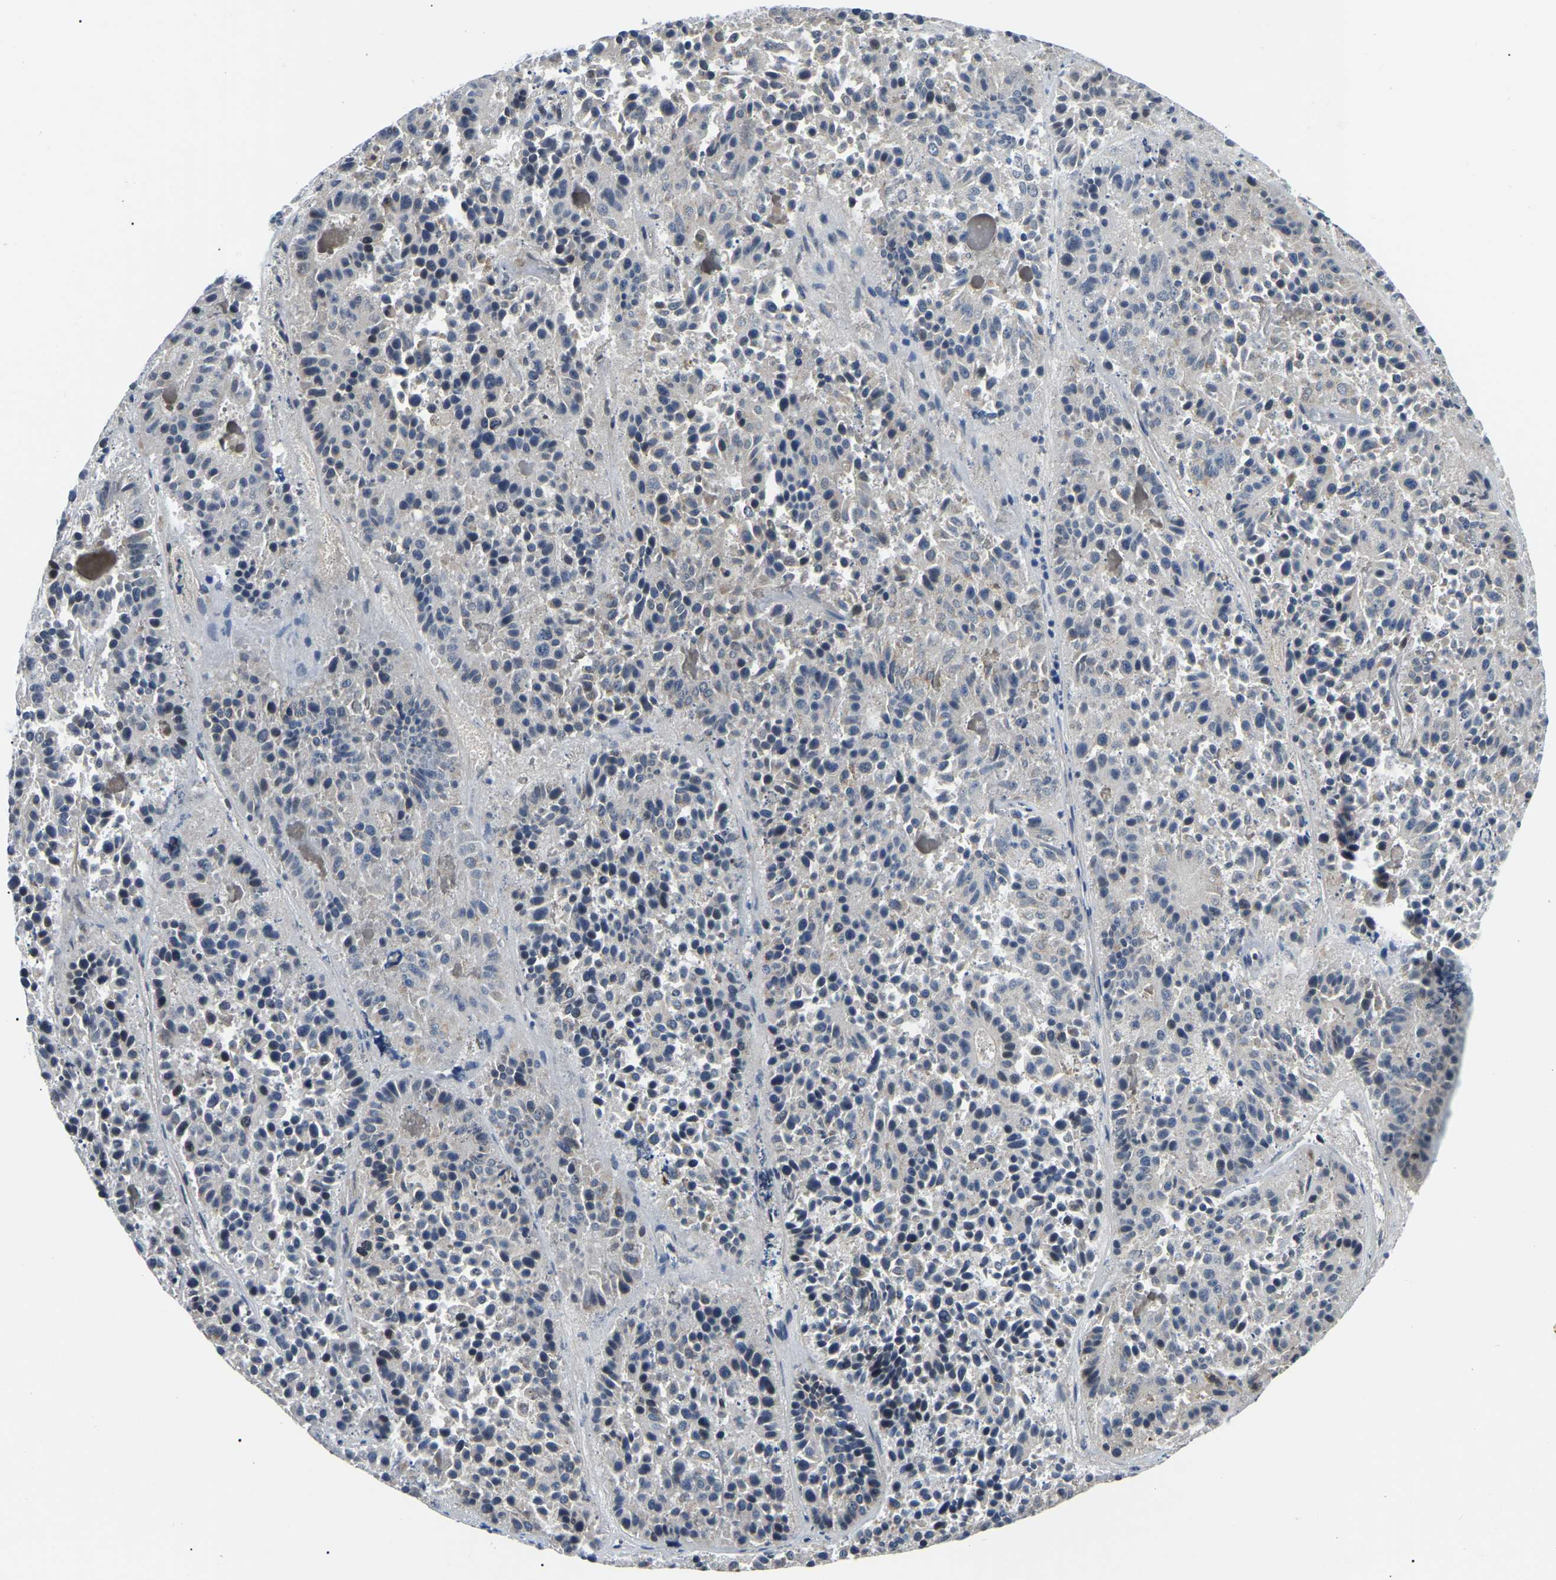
{"staining": {"intensity": "negative", "quantity": "none", "location": "none"}, "tissue": "pancreatic cancer", "cell_type": "Tumor cells", "image_type": "cancer", "snomed": [{"axis": "morphology", "description": "Adenocarcinoma, NOS"}, {"axis": "topography", "description": "Pancreas"}], "caption": "IHC image of adenocarcinoma (pancreatic) stained for a protein (brown), which displays no expression in tumor cells.", "gene": "PPM1E", "patient": {"sex": "male", "age": 50}}